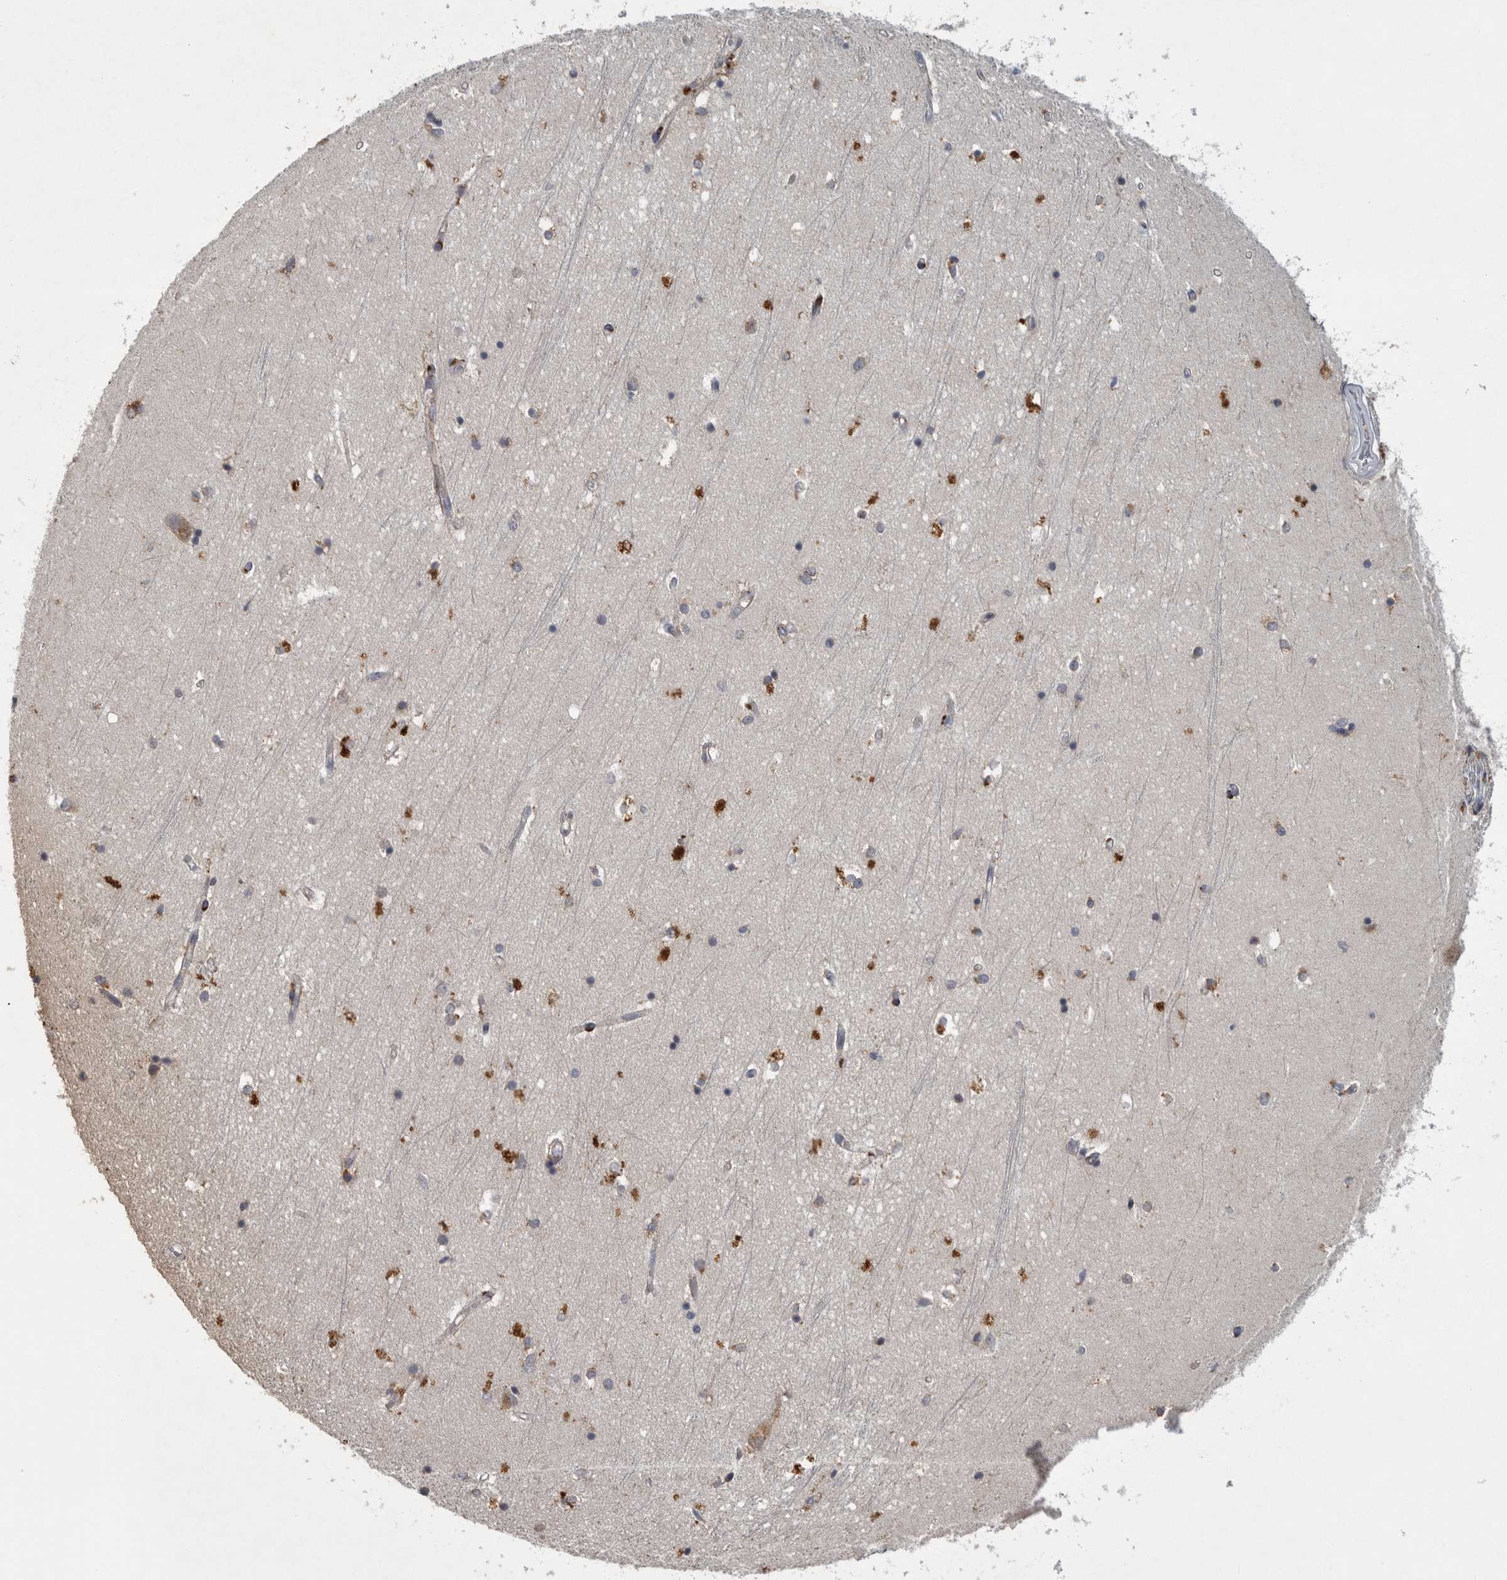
{"staining": {"intensity": "strong", "quantity": "<25%", "location": "cytoplasmic/membranous"}, "tissue": "hippocampus", "cell_type": "Glial cells", "image_type": "normal", "snomed": [{"axis": "morphology", "description": "Normal tissue, NOS"}, {"axis": "topography", "description": "Hippocampus"}], "caption": "Normal hippocampus reveals strong cytoplasmic/membranous staining in about <25% of glial cells, visualized by immunohistochemistry. (Brightfield microscopy of DAB IHC at high magnification).", "gene": "LAMTOR3", "patient": {"sex": "male", "age": 45}}